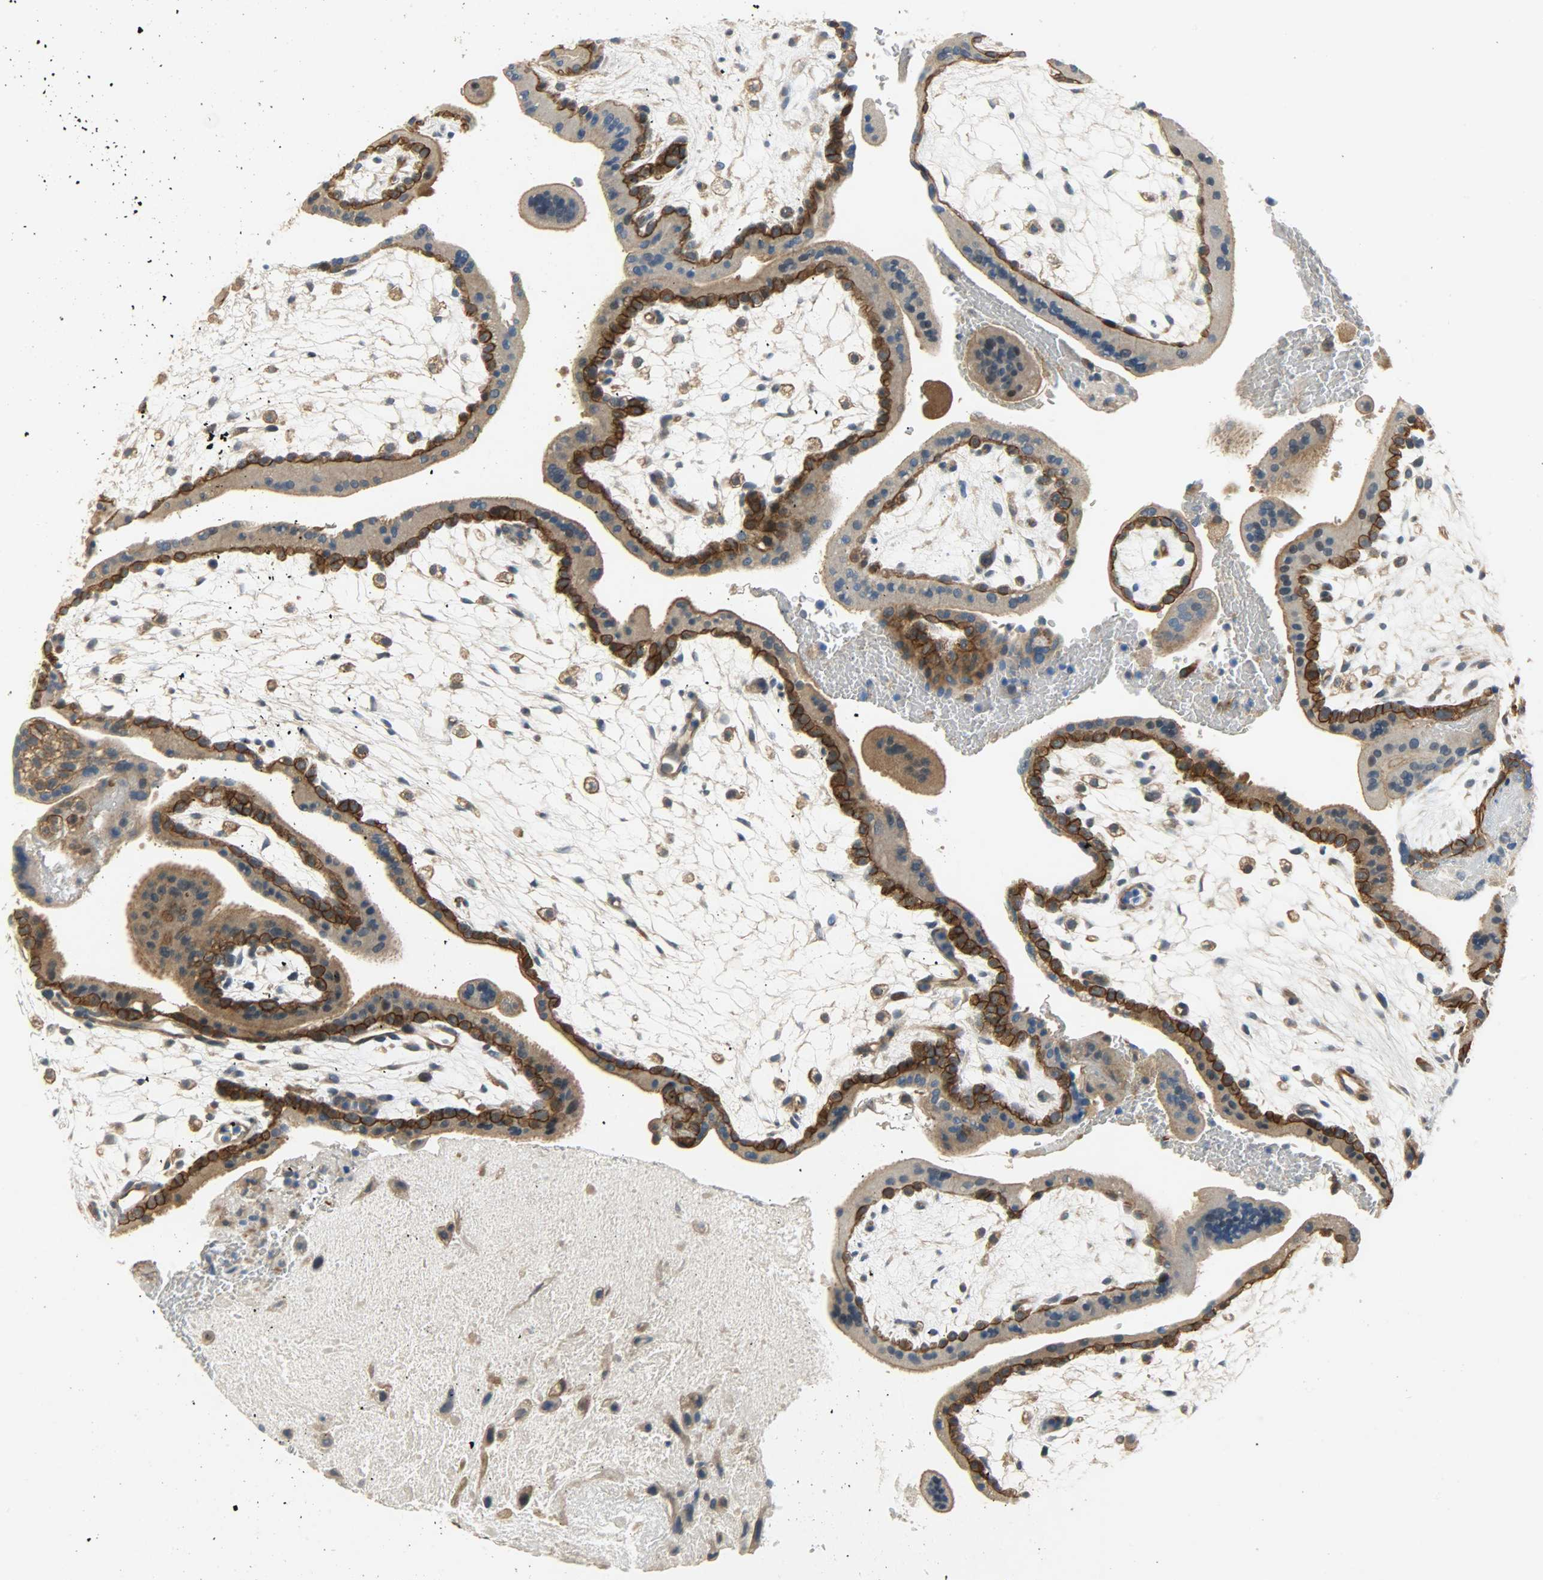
{"staining": {"intensity": "strong", "quantity": ">75%", "location": "cytoplasmic/membranous"}, "tissue": "placenta", "cell_type": "Trophoblastic cells", "image_type": "normal", "snomed": [{"axis": "morphology", "description": "Normal tissue, NOS"}, {"axis": "topography", "description": "Placenta"}], "caption": "Strong cytoplasmic/membranous protein staining is seen in approximately >75% of trophoblastic cells in placenta.", "gene": "KIAA1217", "patient": {"sex": "female", "age": 35}}